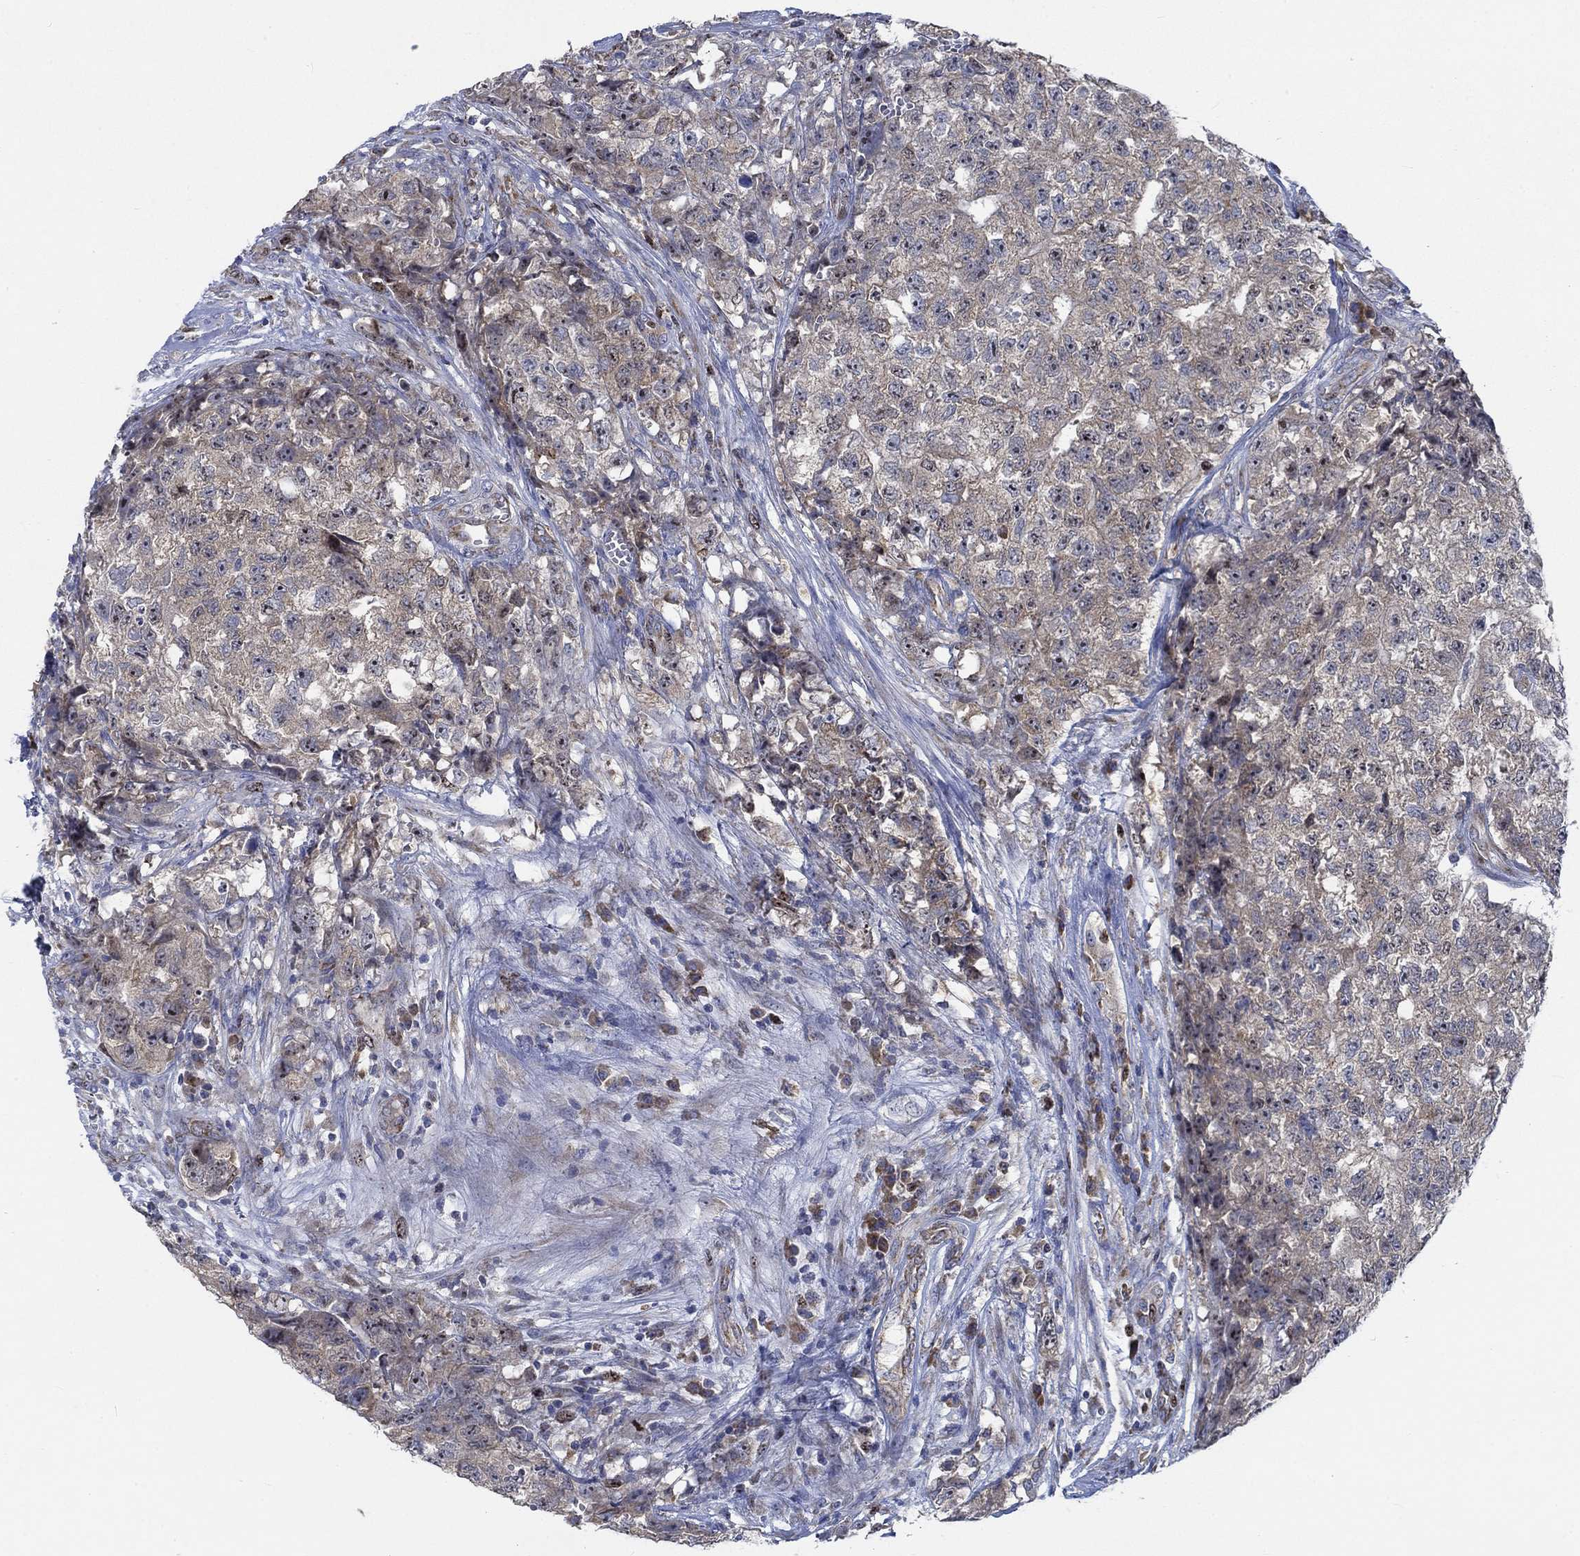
{"staining": {"intensity": "negative", "quantity": "none", "location": "none"}, "tissue": "testis cancer", "cell_type": "Tumor cells", "image_type": "cancer", "snomed": [{"axis": "morphology", "description": "Seminoma, NOS"}, {"axis": "morphology", "description": "Carcinoma, Embryonal, NOS"}, {"axis": "topography", "description": "Testis"}], "caption": "The image shows no staining of tumor cells in seminoma (testis). Nuclei are stained in blue.", "gene": "MMP24", "patient": {"sex": "male", "age": 22}}